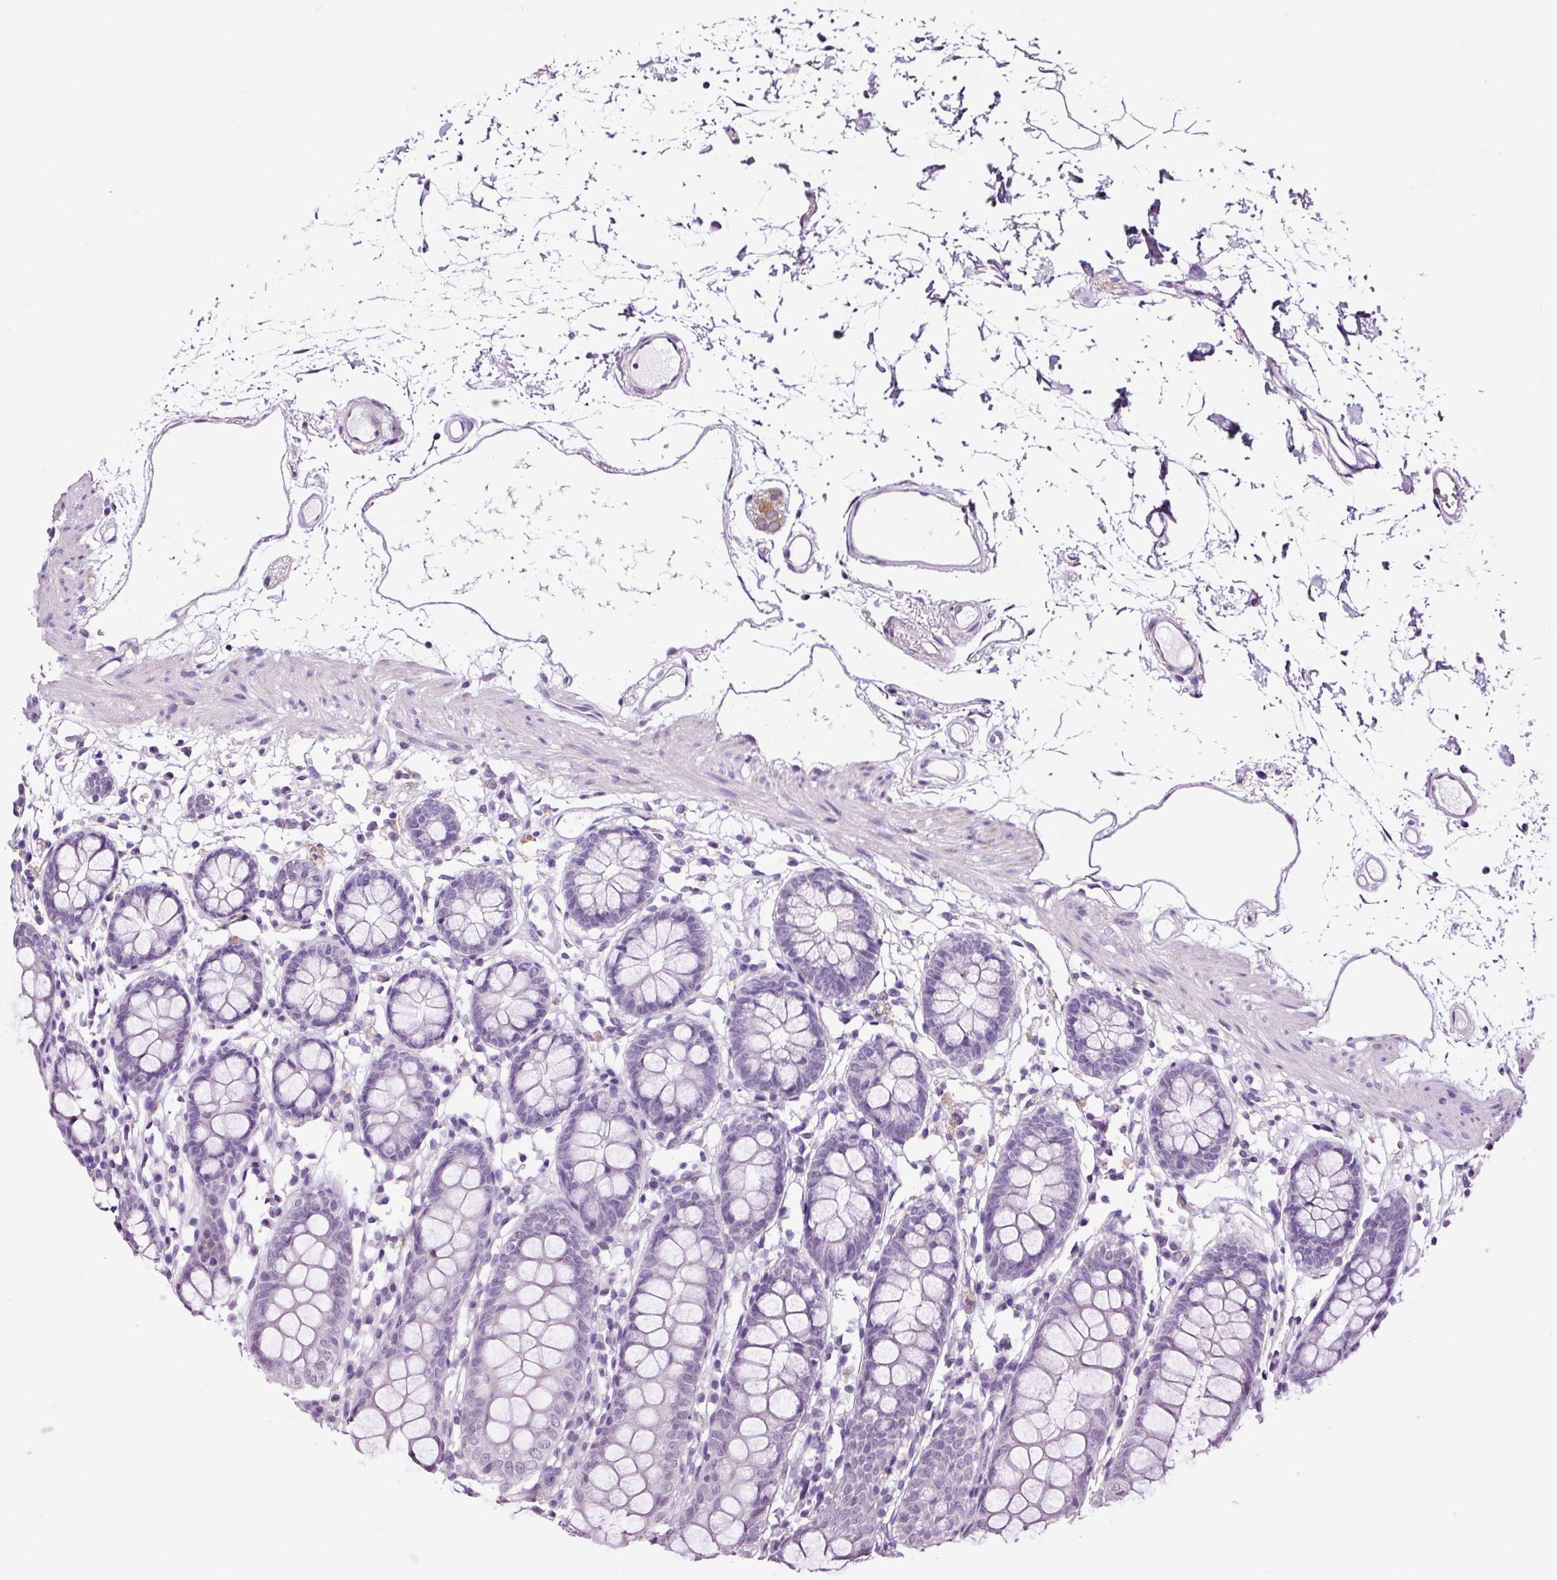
{"staining": {"intensity": "negative", "quantity": "none", "location": "none"}, "tissue": "colon", "cell_type": "Endothelial cells", "image_type": "normal", "snomed": [{"axis": "morphology", "description": "Normal tissue, NOS"}, {"axis": "topography", "description": "Colon"}], "caption": "Human colon stained for a protein using immunohistochemistry (IHC) exhibits no positivity in endothelial cells.", "gene": "RTF2", "patient": {"sex": "female", "age": 84}}